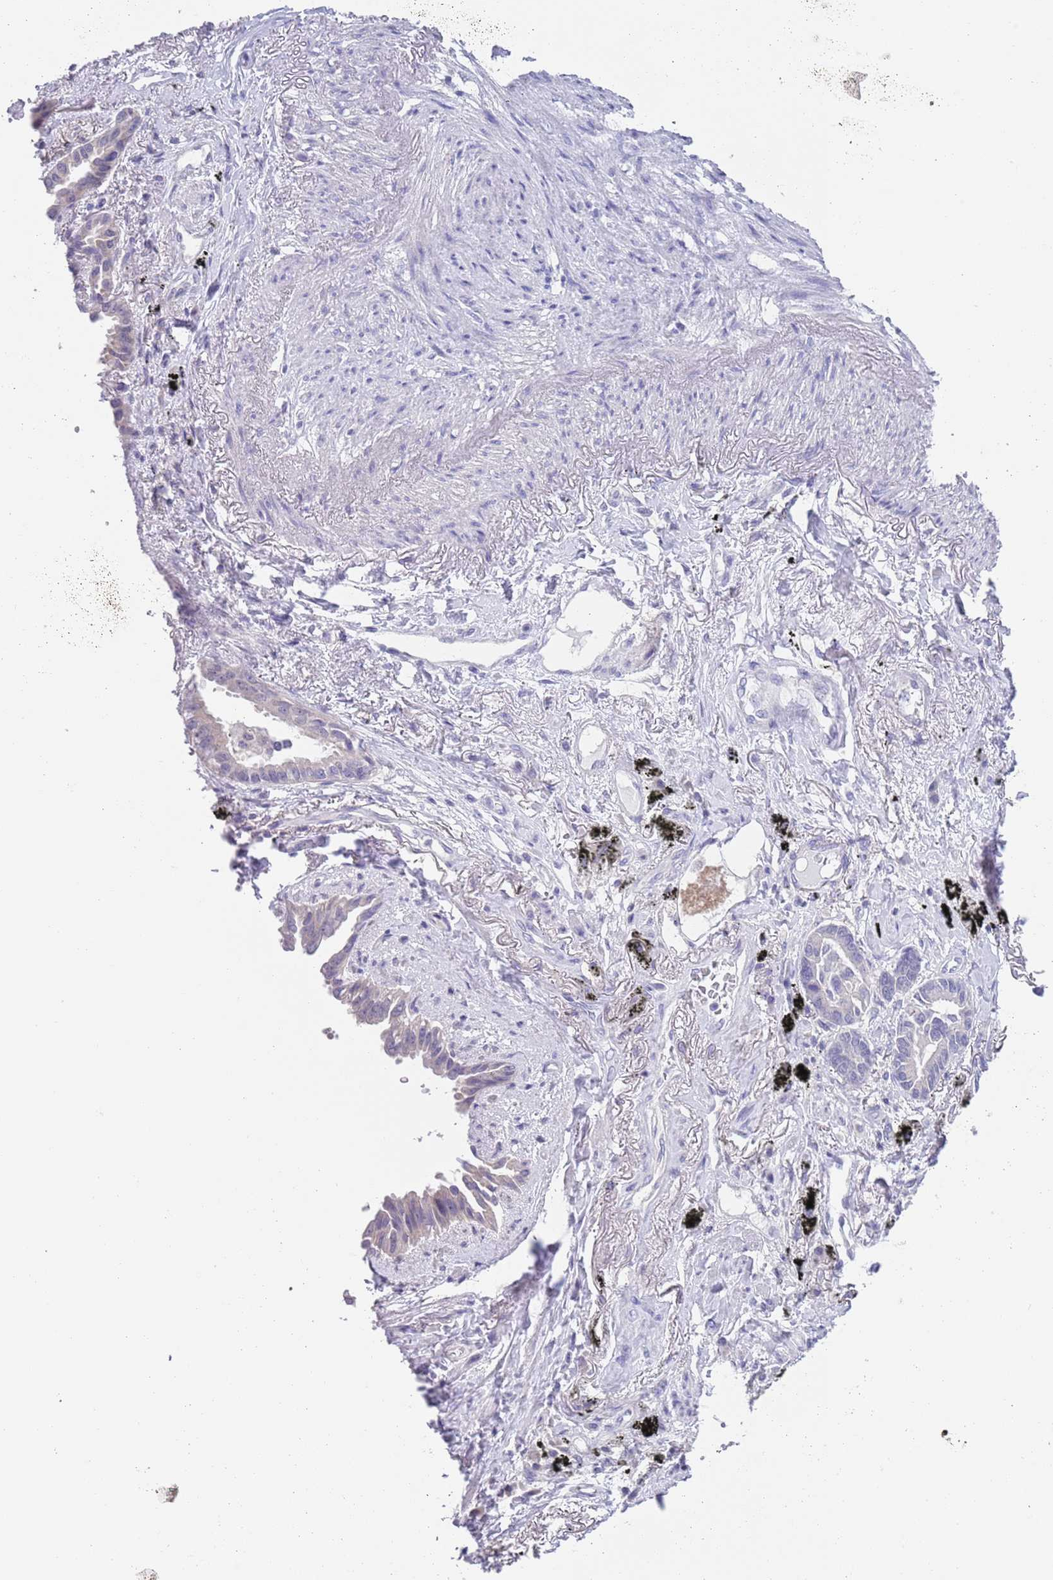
{"staining": {"intensity": "negative", "quantity": "none", "location": "none"}, "tissue": "lung cancer", "cell_type": "Tumor cells", "image_type": "cancer", "snomed": [{"axis": "morphology", "description": "Adenocarcinoma, NOS"}, {"axis": "topography", "description": "Lung"}], "caption": "The IHC micrograph has no significant expression in tumor cells of adenocarcinoma (lung) tissue.", "gene": "SPIRE2", "patient": {"sex": "male", "age": 67}}